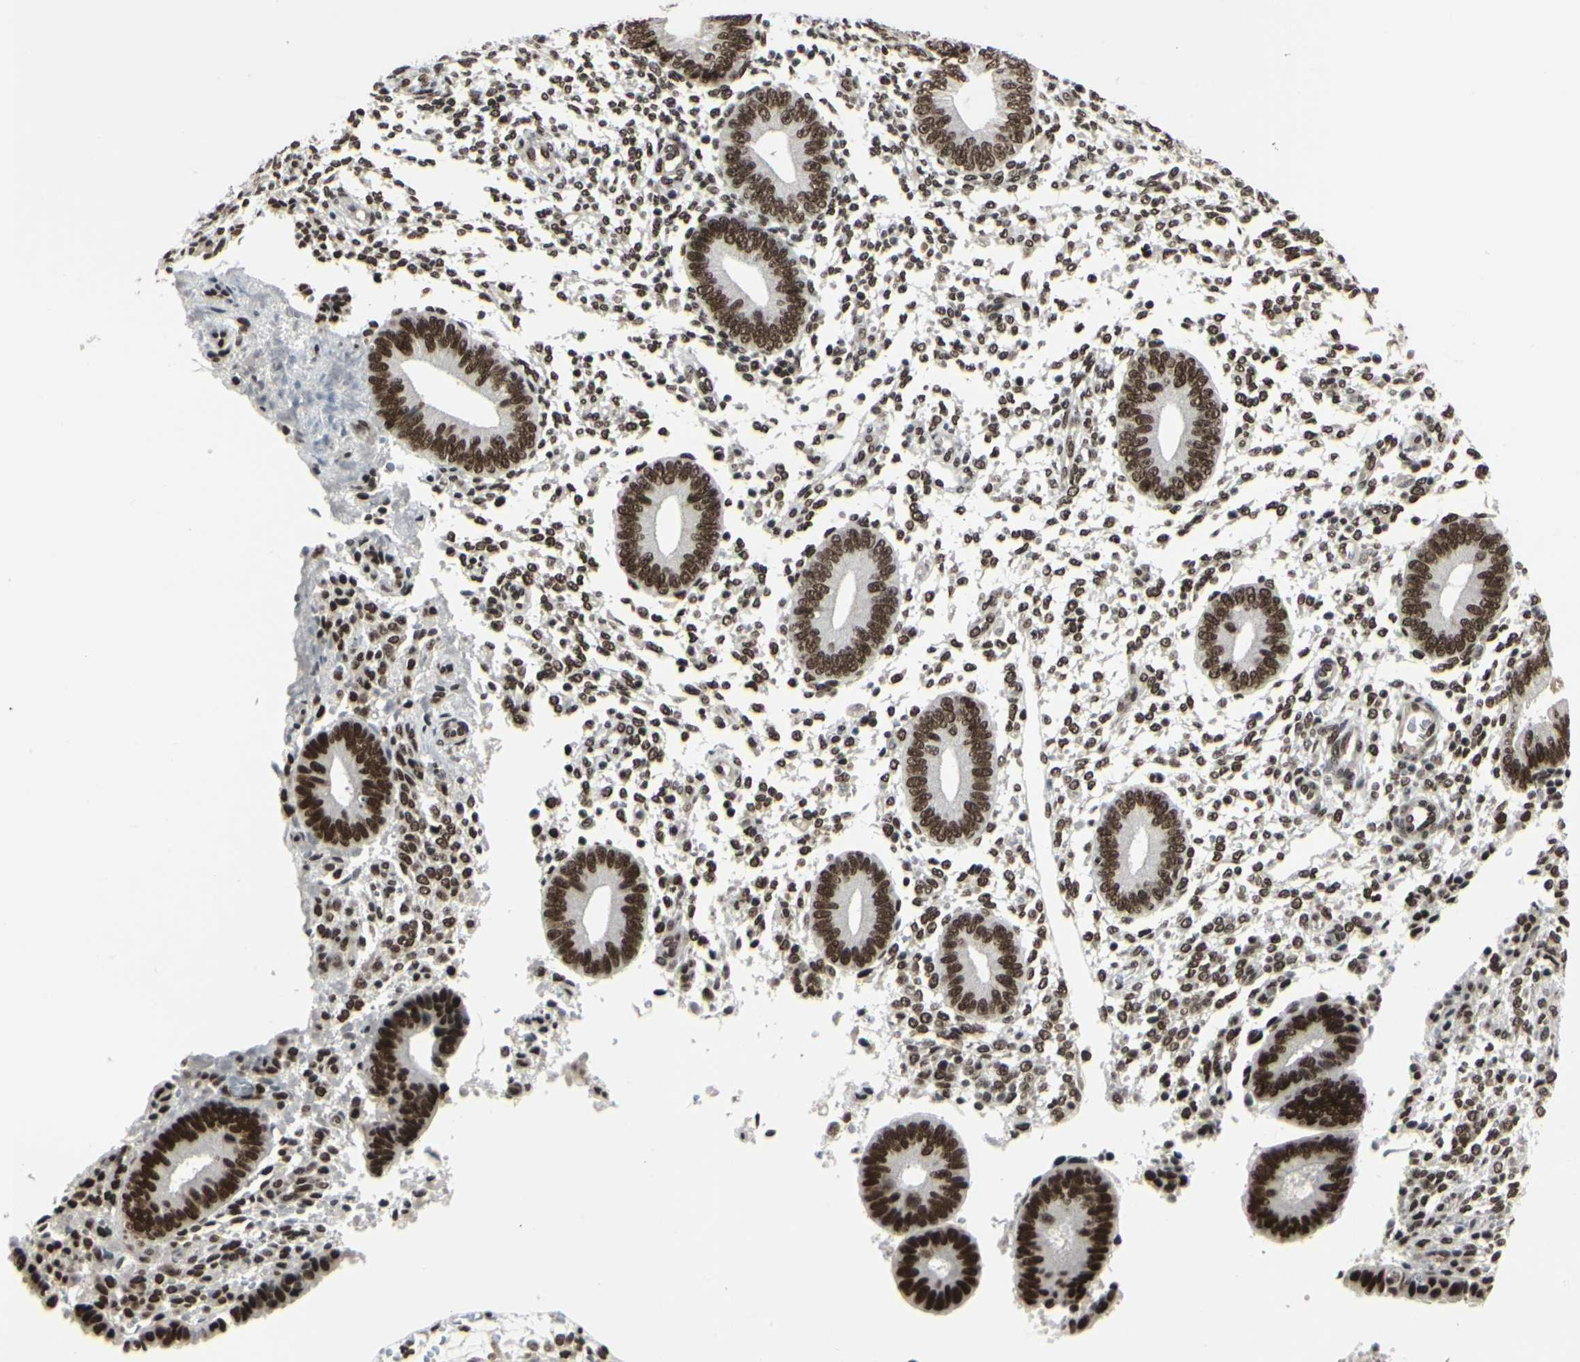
{"staining": {"intensity": "strong", "quantity": ">75%", "location": "nuclear"}, "tissue": "endometrium", "cell_type": "Cells in endometrial stroma", "image_type": "normal", "snomed": [{"axis": "morphology", "description": "Normal tissue, NOS"}, {"axis": "topography", "description": "Endometrium"}], "caption": "Endometrium stained for a protein (brown) demonstrates strong nuclear positive expression in about >75% of cells in endometrial stroma.", "gene": "HMG20A", "patient": {"sex": "female", "age": 35}}